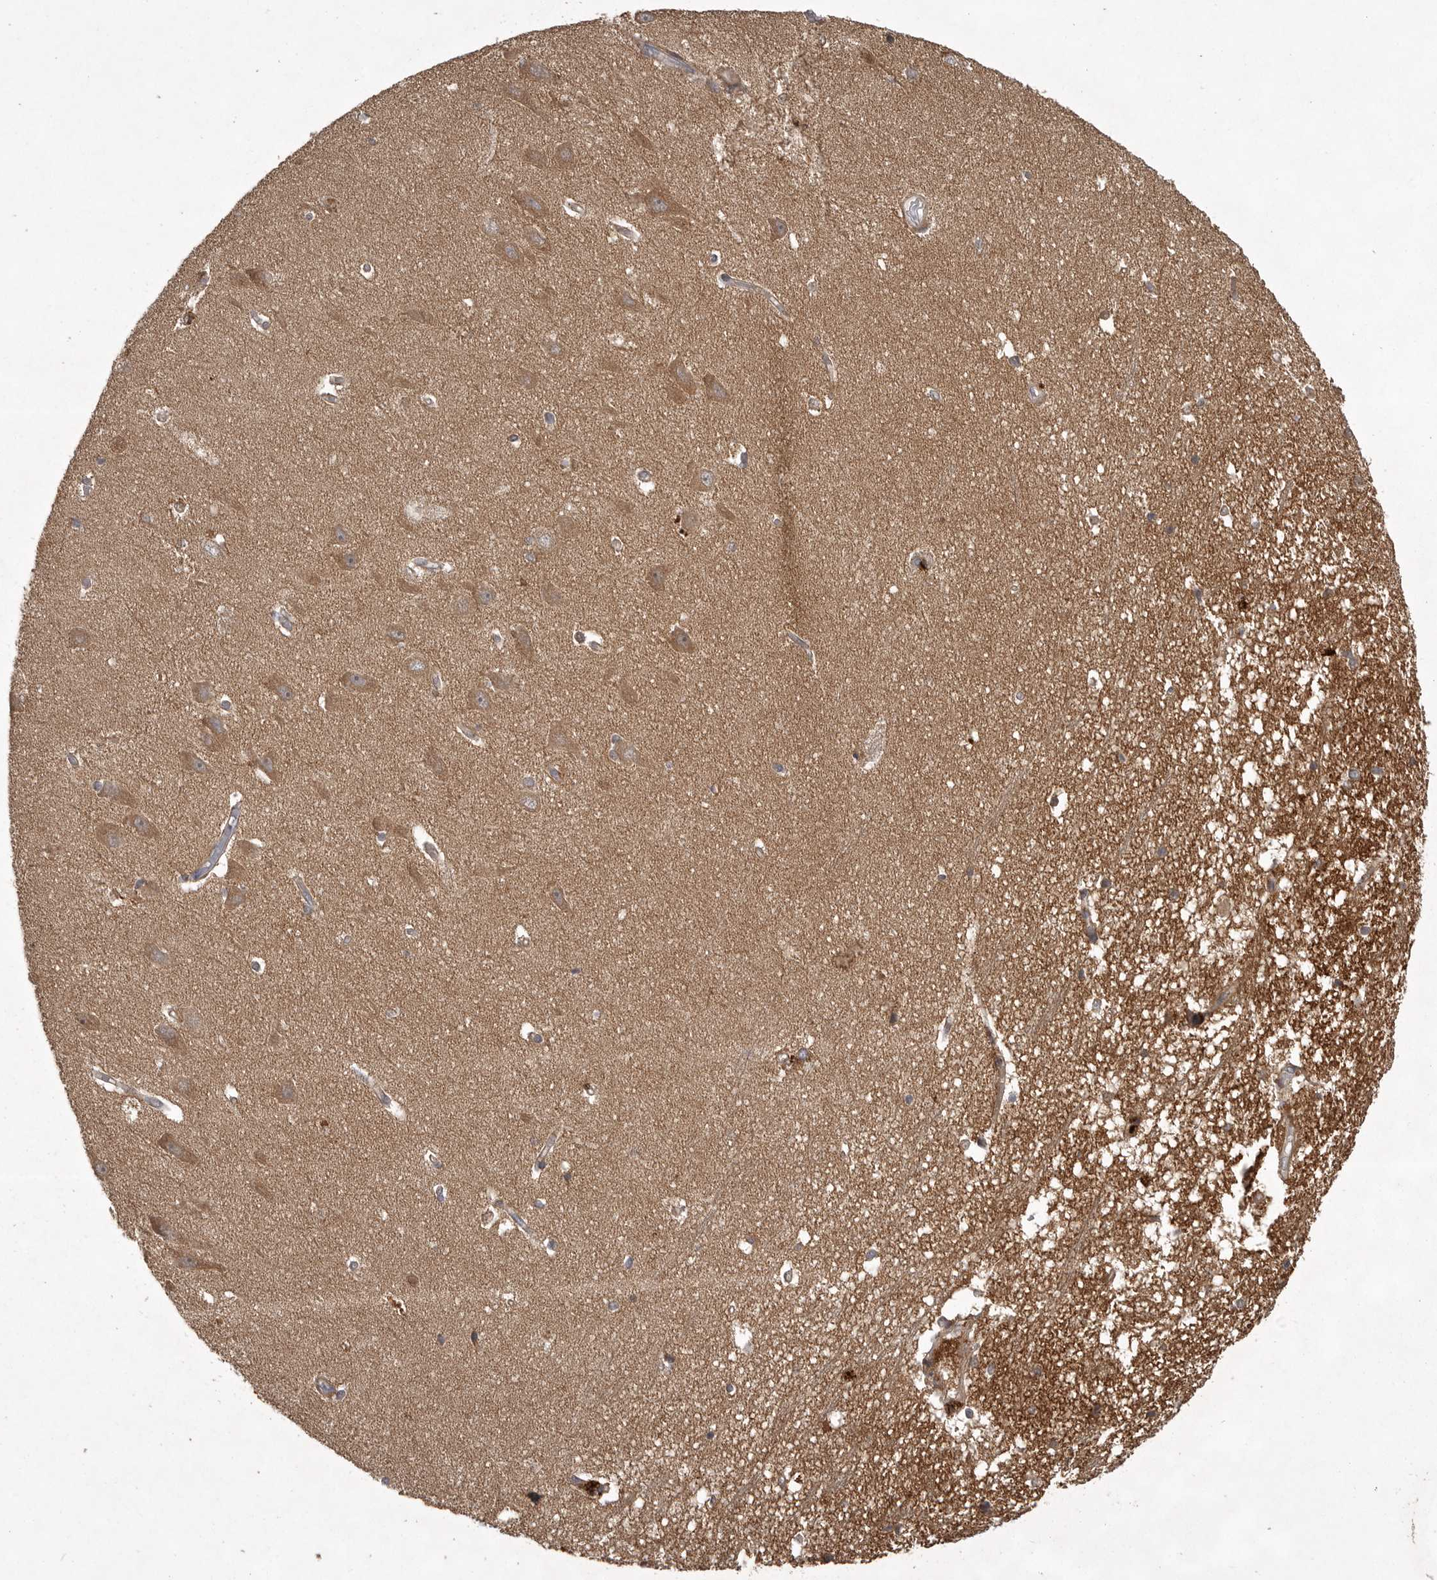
{"staining": {"intensity": "weak", "quantity": "25%-75%", "location": "cytoplasmic/membranous"}, "tissue": "hippocampus", "cell_type": "Glial cells", "image_type": "normal", "snomed": [{"axis": "morphology", "description": "Normal tissue, NOS"}, {"axis": "topography", "description": "Hippocampus"}], "caption": "The image shows a brown stain indicating the presence of a protein in the cytoplasmic/membranous of glial cells in hippocampus.", "gene": "GPR31", "patient": {"sex": "male", "age": 45}}